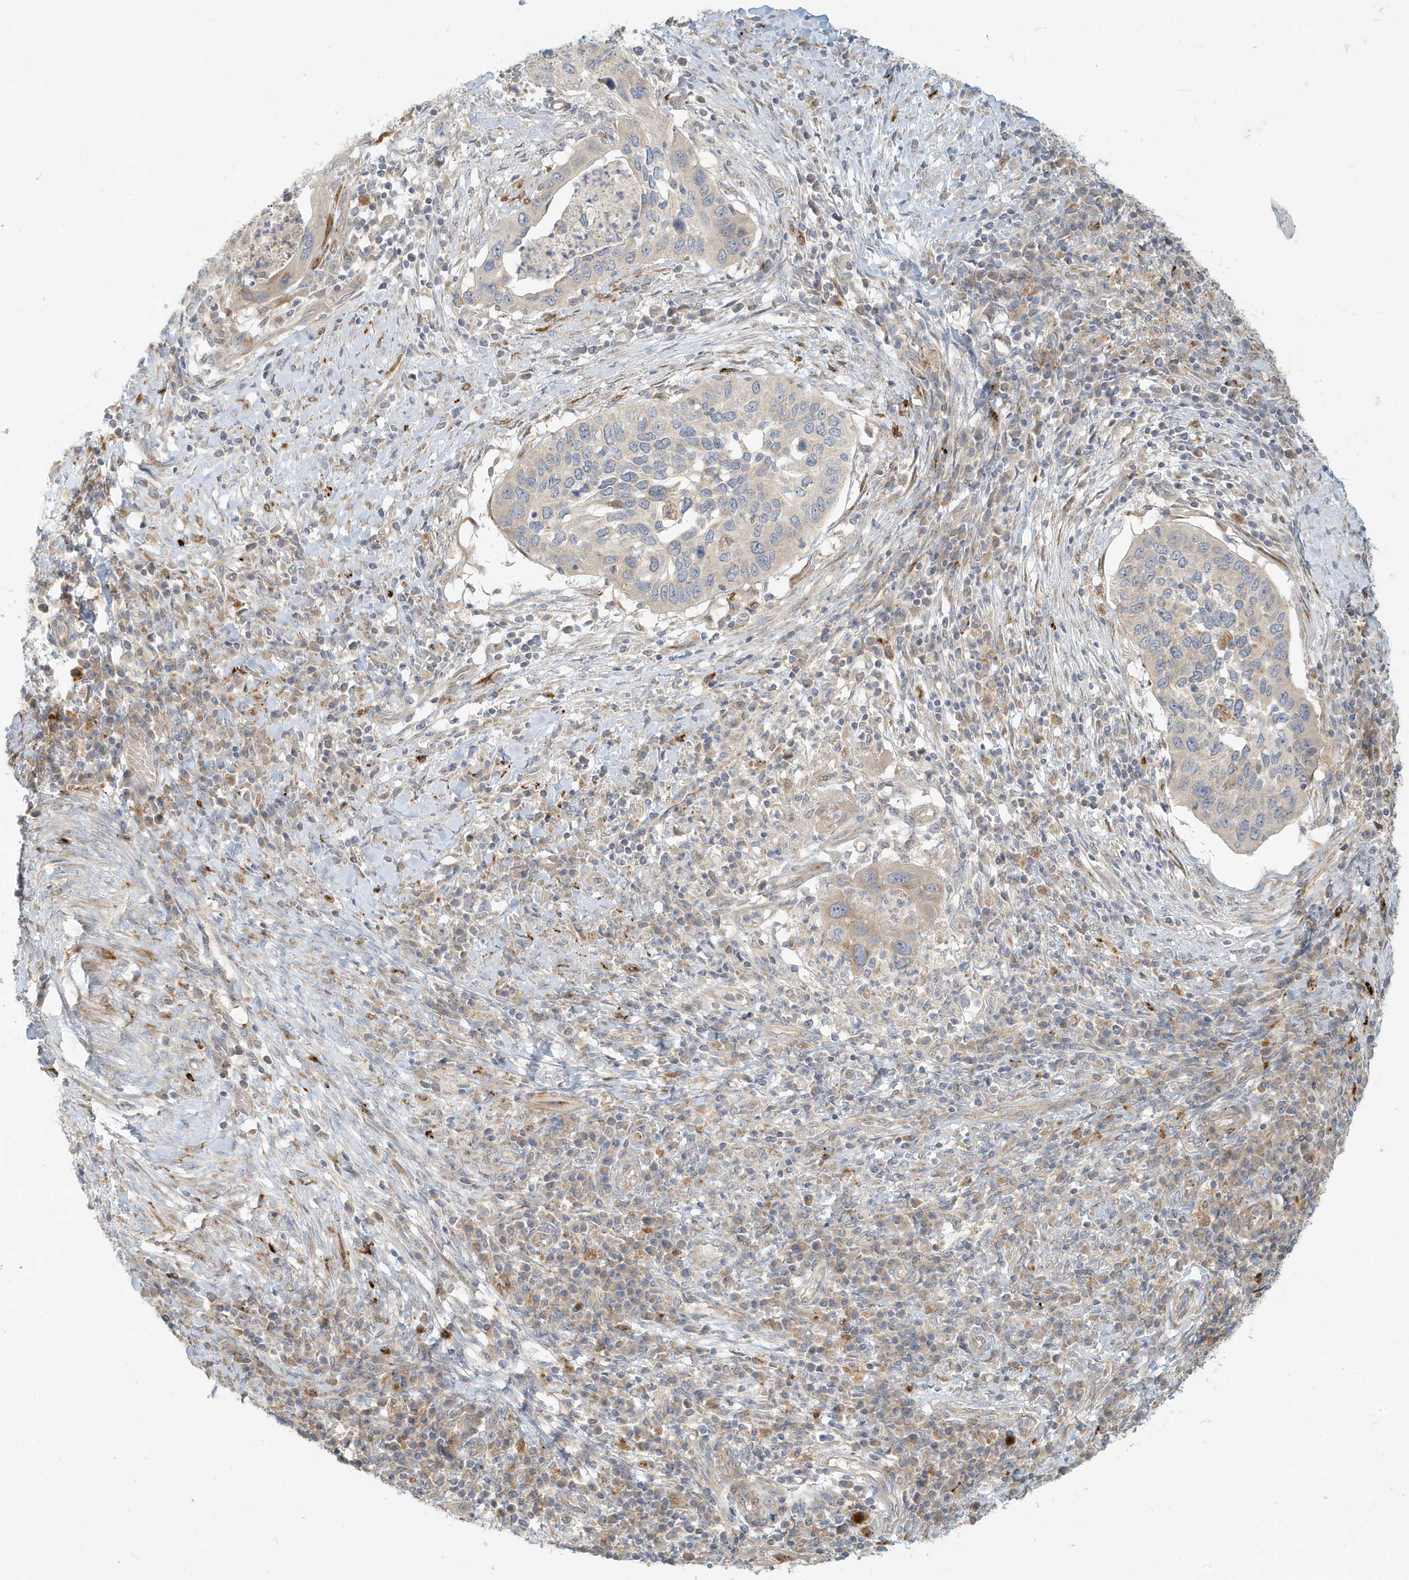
{"staining": {"intensity": "negative", "quantity": "none", "location": "none"}, "tissue": "cervical cancer", "cell_type": "Tumor cells", "image_type": "cancer", "snomed": [{"axis": "morphology", "description": "Squamous cell carcinoma, NOS"}, {"axis": "topography", "description": "Cervix"}], "caption": "High power microscopy photomicrograph of an immunohistochemistry (IHC) histopathology image of cervical squamous cell carcinoma, revealing no significant expression in tumor cells.", "gene": "MCOLN1", "patient": {"sex": "female", "age": 38}}